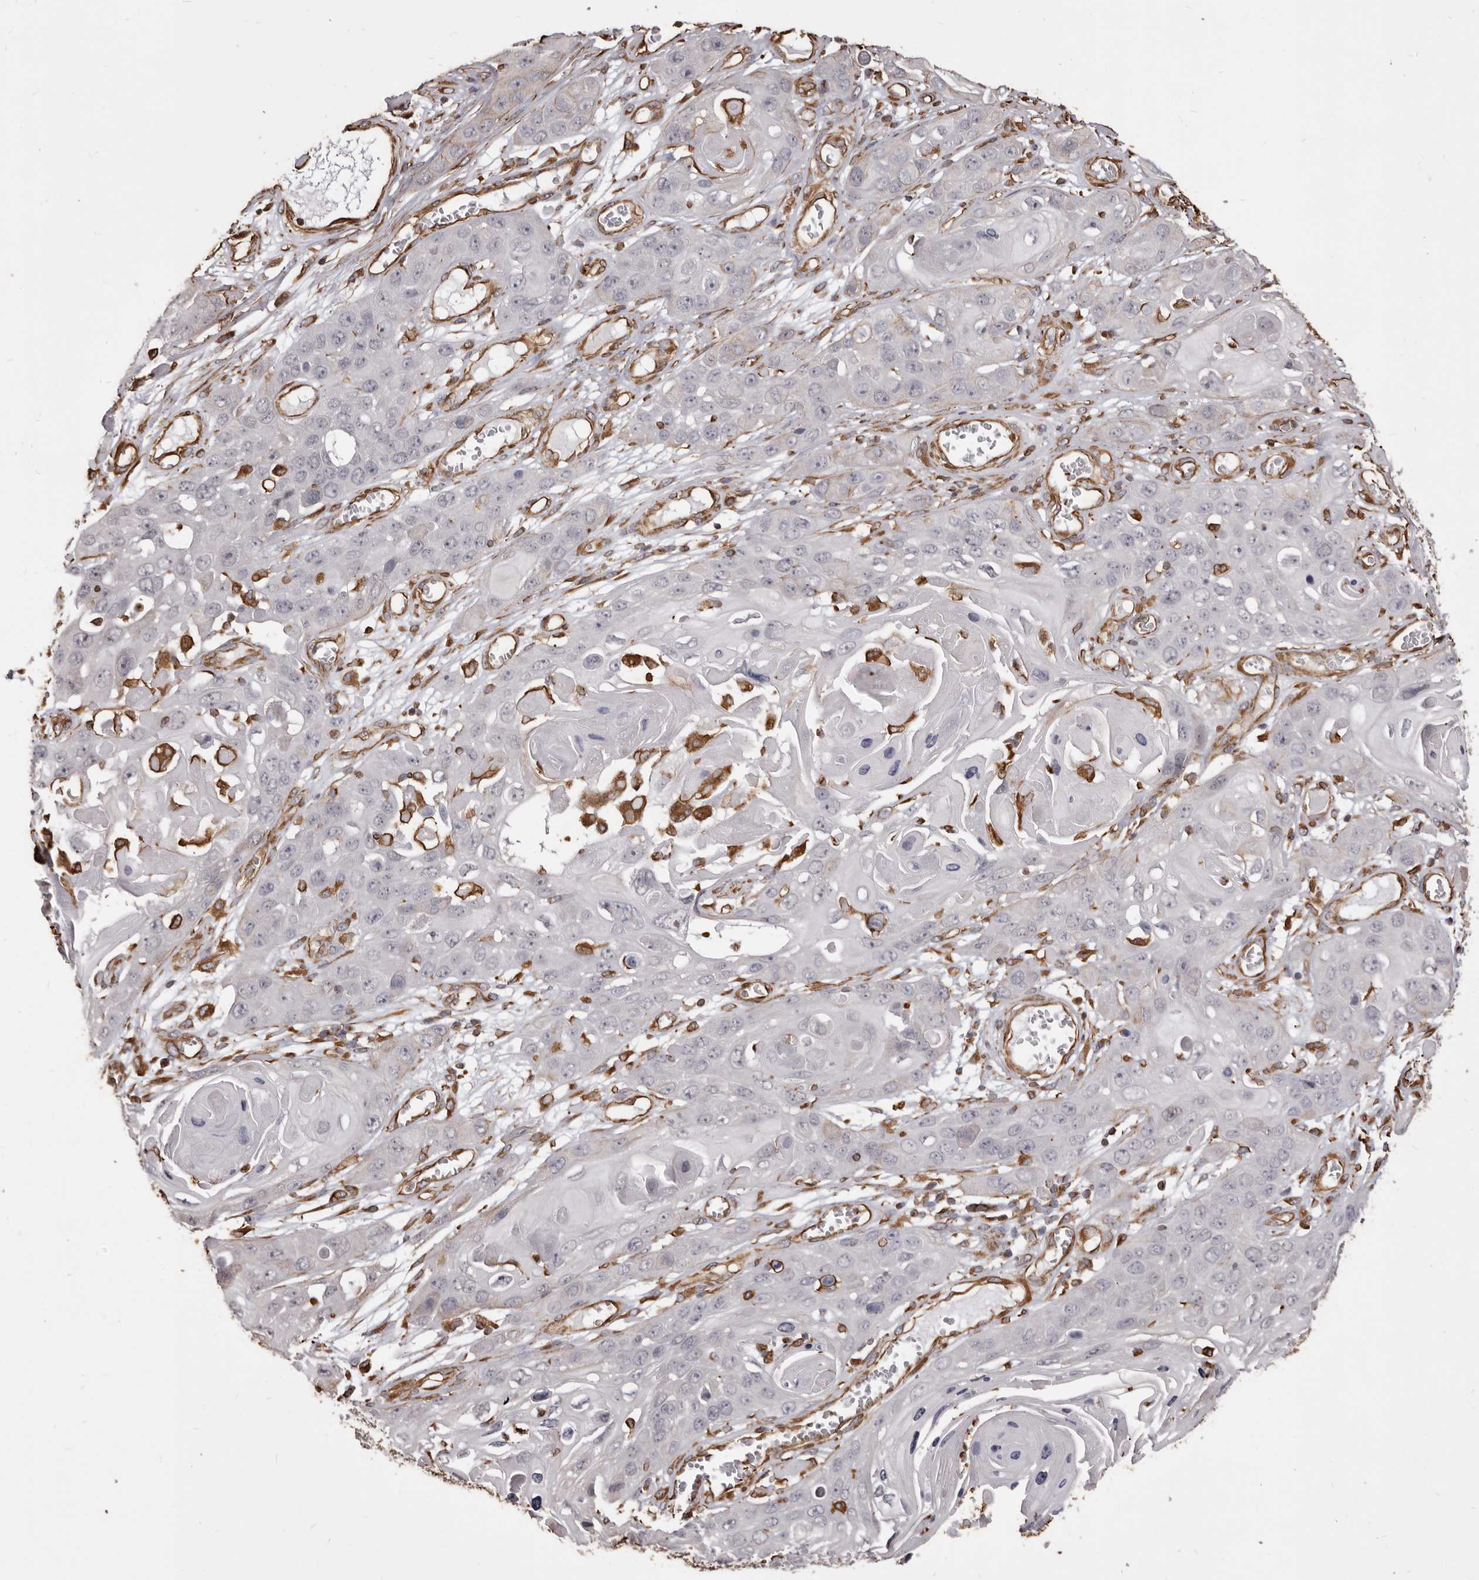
{"staining": {"intensity": "negative", "quantity": "none", "location": "none"}, "tissue": "skin cancer", "cell_type": "Tumor cells", "image_type": "cancer", "snomed": [{"axis": "morphology", "description": "Squamous cell carcinoma, NOS"}, {"axis": "topography", "description": "Skin"}], "caption": "DAB immunohistochemical staining of skin cancer demonstrates no significant expression in tumor cells.", "gene": "MTURN", "patient": {"sex": "male", "age": 55}}